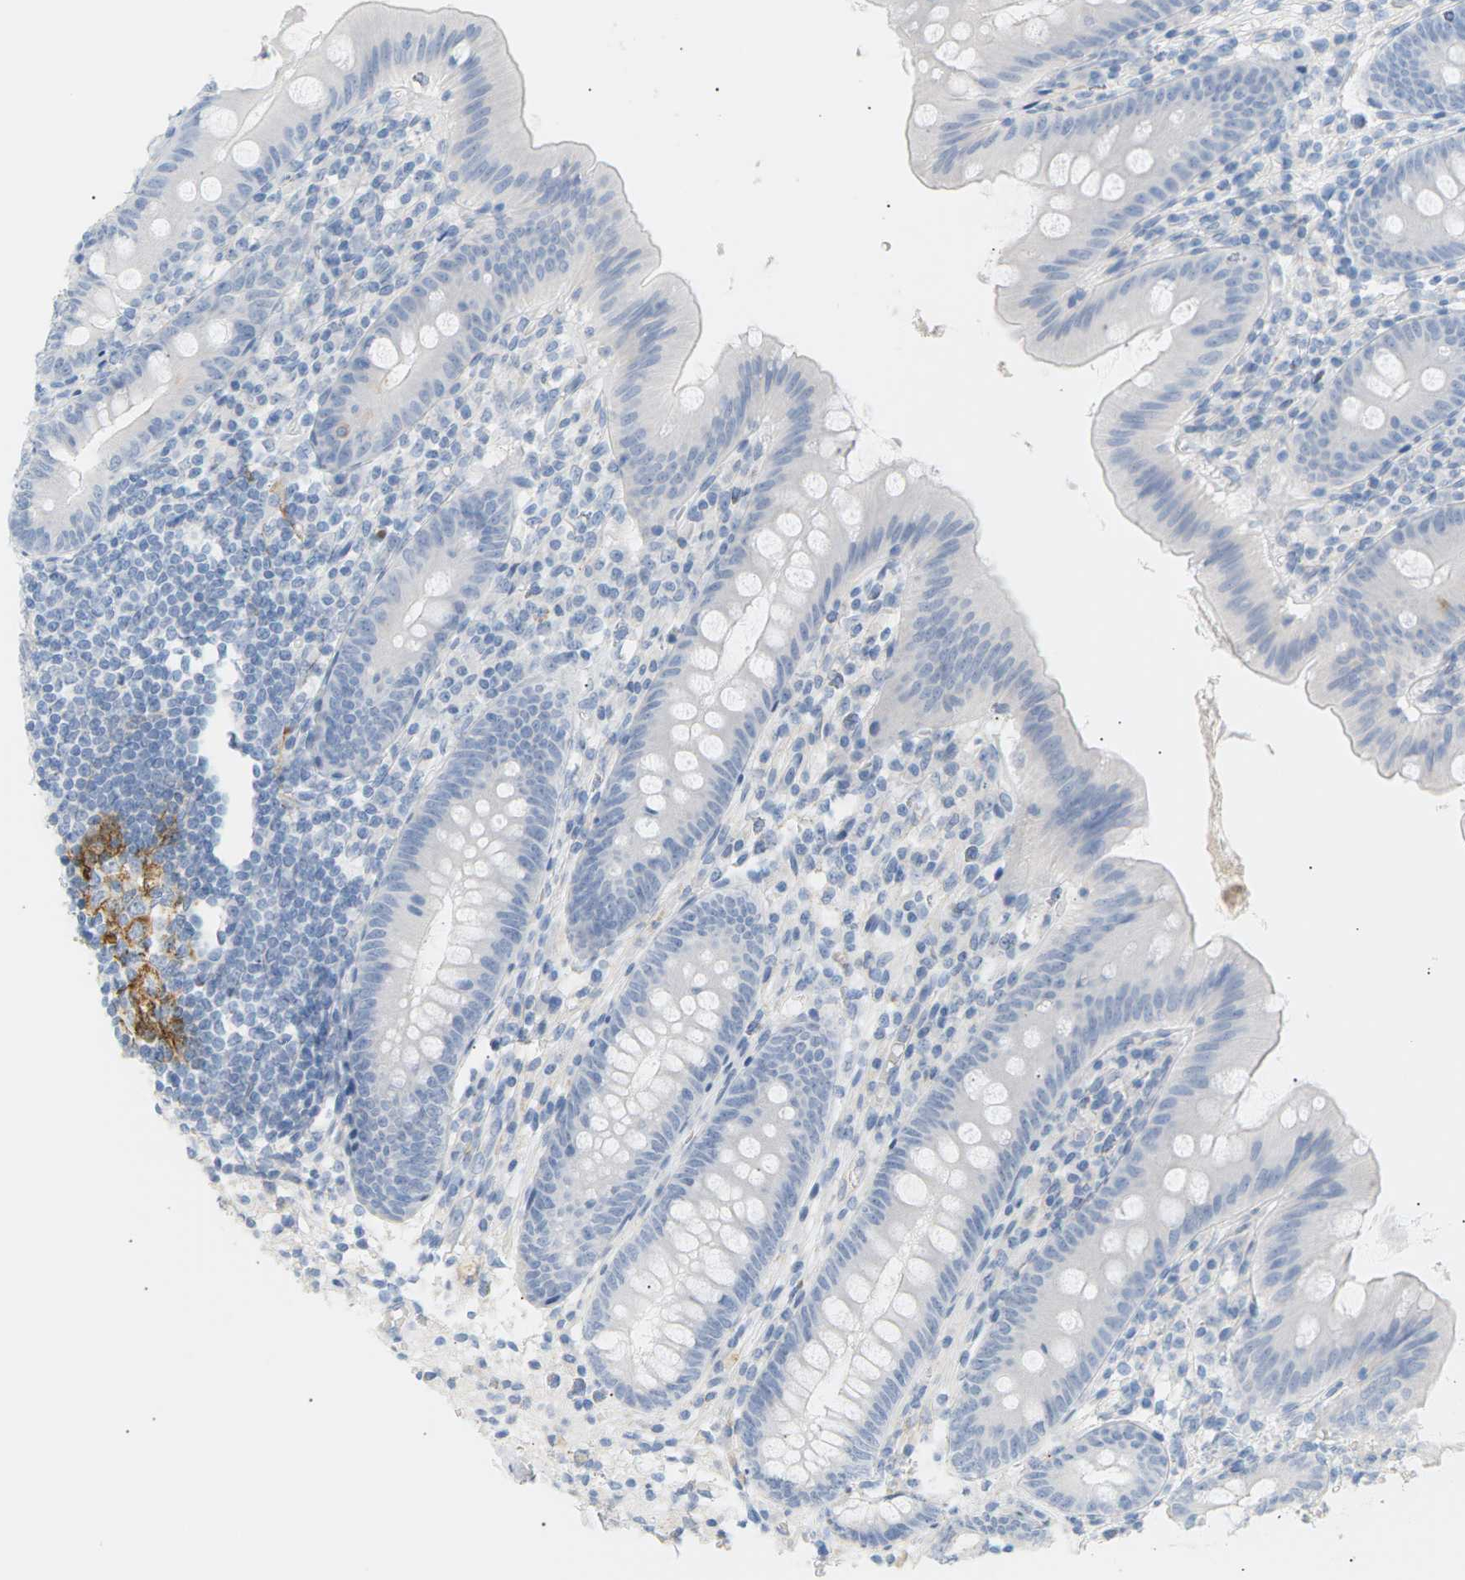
{"staining": {"intensity": "negative", "quantity": "none", "location": "none"}, "tissue": "appendix", "cell_type": "Glandular cells", "image_type": "normal", "snomed": [{"axis": "morphology", "description": "Normal tissue, NOS"}, {"axis": "topography", "description": "Appendix"}], "caption": "IHC photomicrograph of benign appendix: human appendix stained with DAB reveals no significant protein positivity in glandular cells.", "gene": "CLU", "patient": {"sex": "male", "age": 56}}